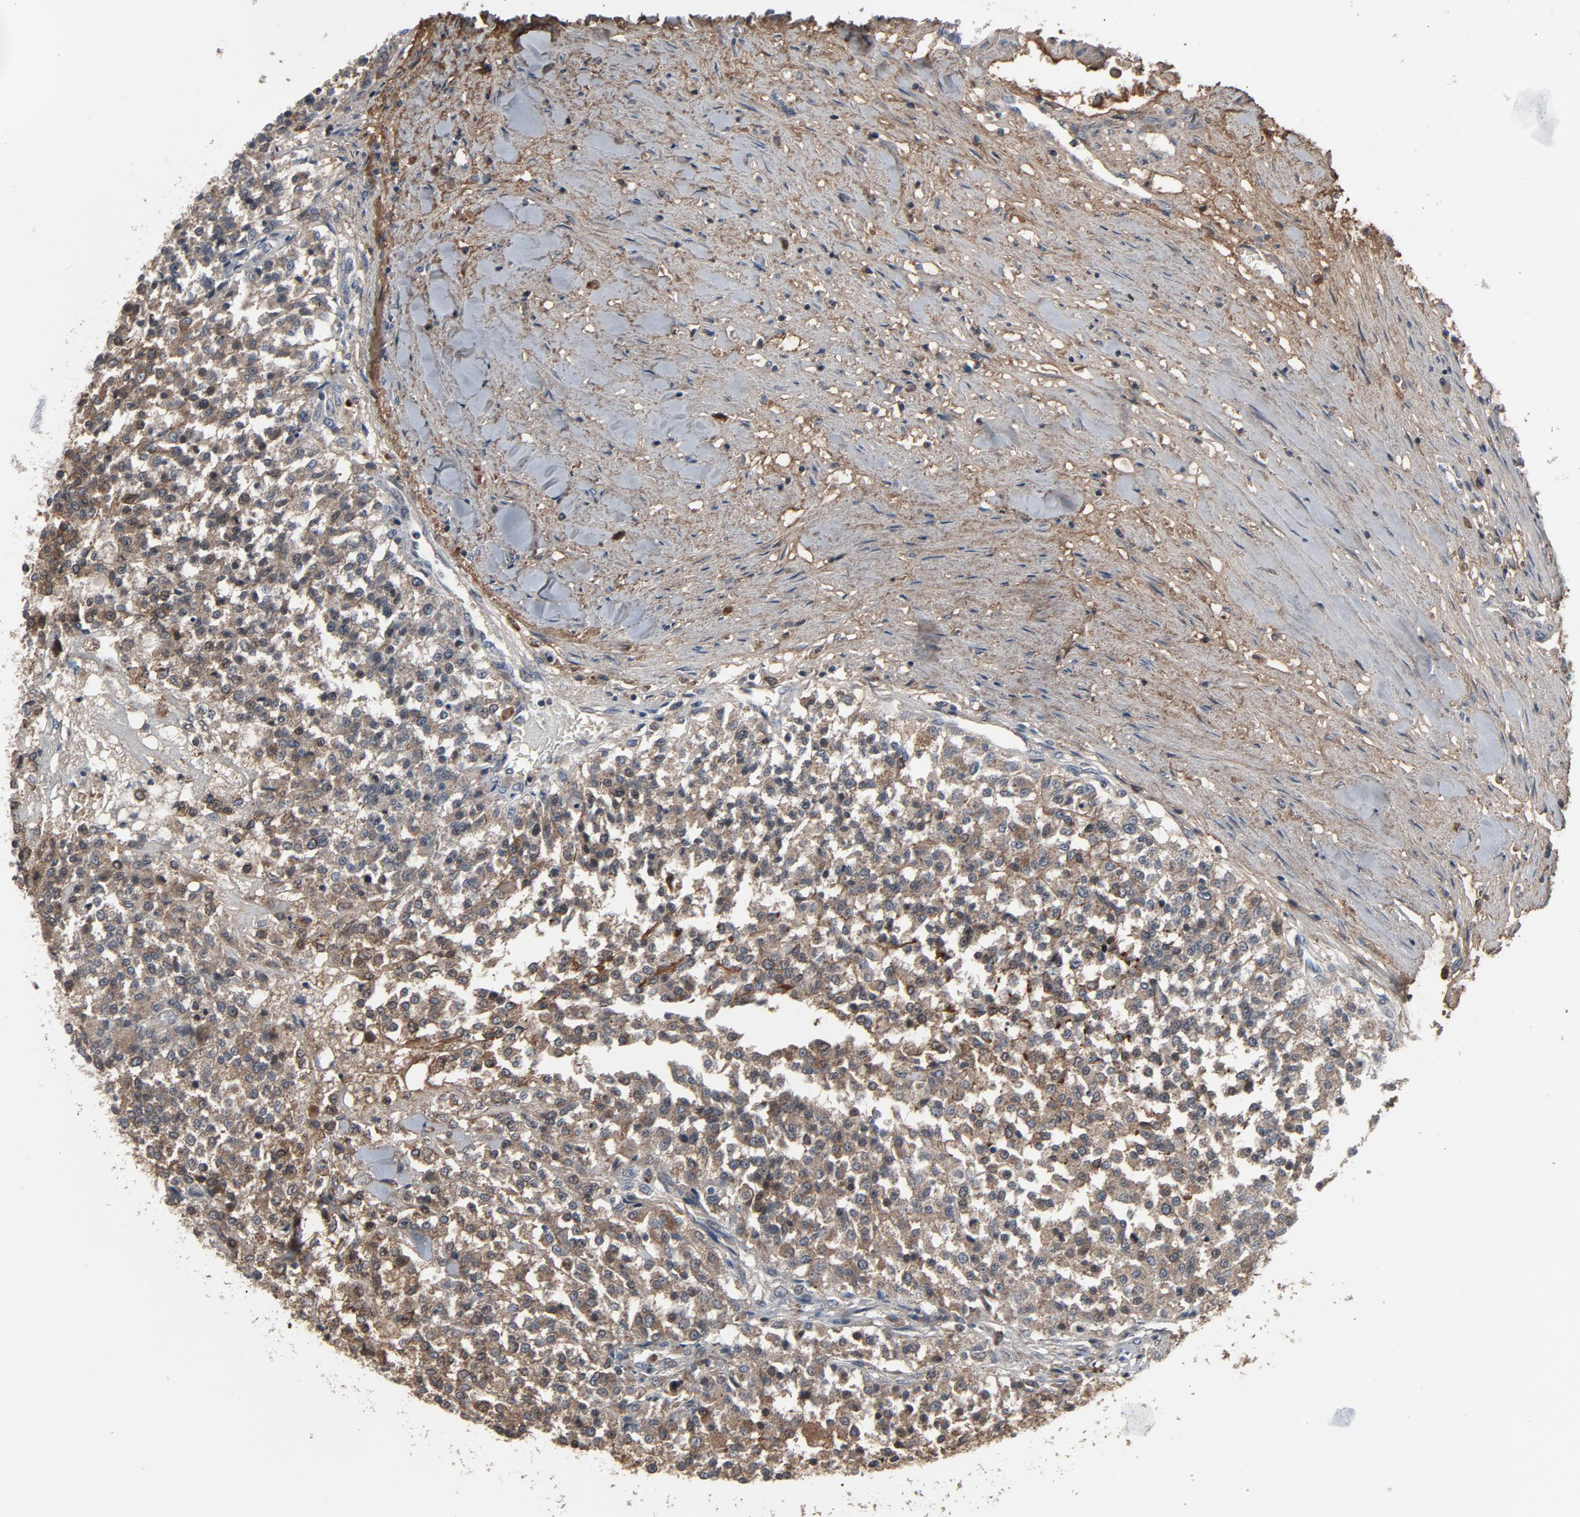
{"staining": {"intensity": "weak", "quantity": ">75%", "location": "cytoplasmic/membranous"}, "tissue": "testis cancer", "cell_type": "Tumor cells", "image_type": "cancer", "snomed": [{"axis": "morphology", "description": "Seminoma, NOS"}, {"axis": "topography", "description": "Testis"}], "caption": "Tumor cells reveal low levels of weak cytoplasmic/membranous staining in about >75% of cells in human testis cancer.", "gene": "PDZD4", "patient": {"sex": "male", "age": 59}}